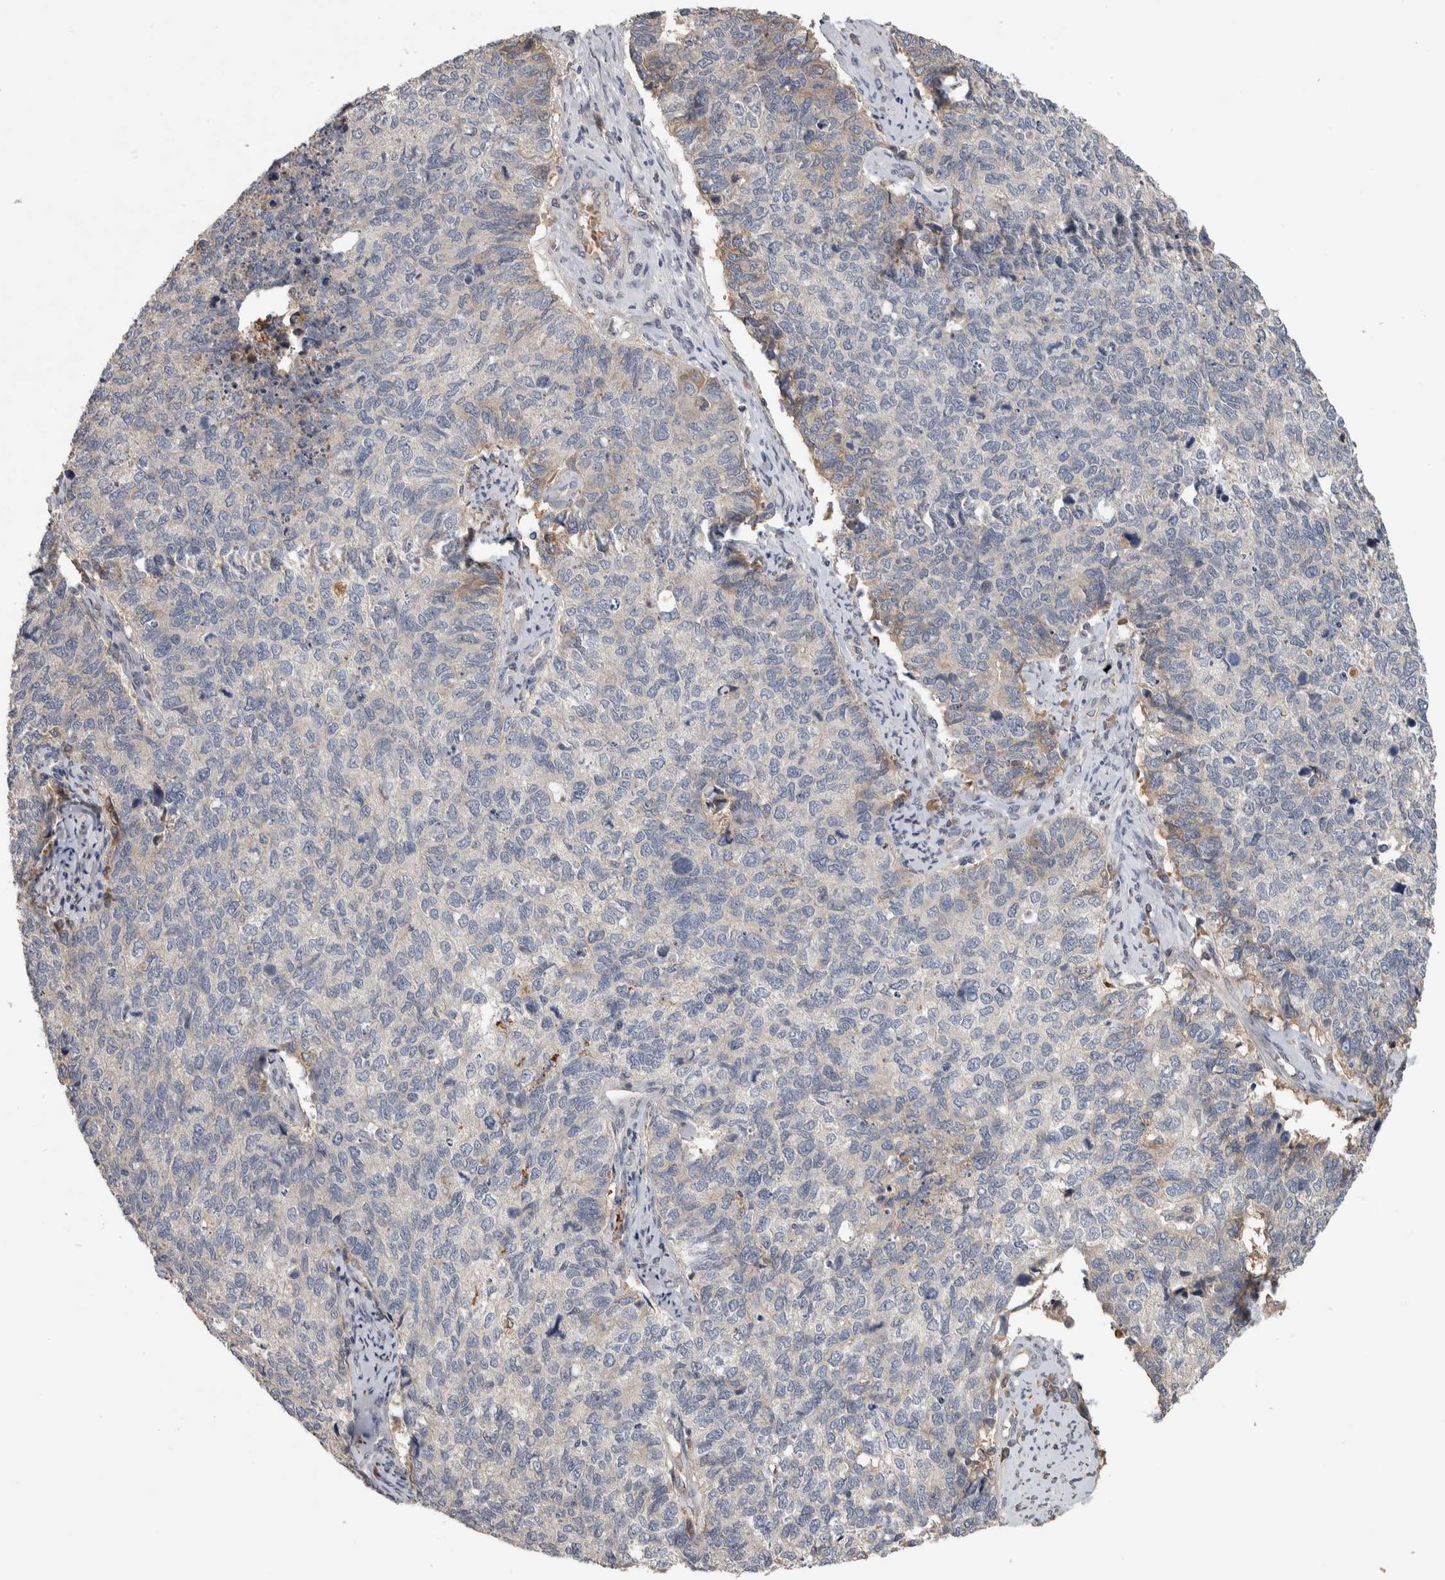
{"staining": {"intensity": "weak", "quantity": "<25%", "location": "cytoplasmic/membranous"}, "tissue": "cervical cancer", "cell_type": "Tumor cells", "image_type": "cancer", "snomed": [{"axis": "morphology", "description": "Squamous cell carcinoma, NOS"}, {"axis": "topography", "description": "Cervix"}], "caption": "Cervical cancer (squamous cell carcinoma) was stained to show a protein in brown. There is no significant expression in tumor cells.", "gene": "CHRM3", "patient": {"sex": "female", "age": 63}}